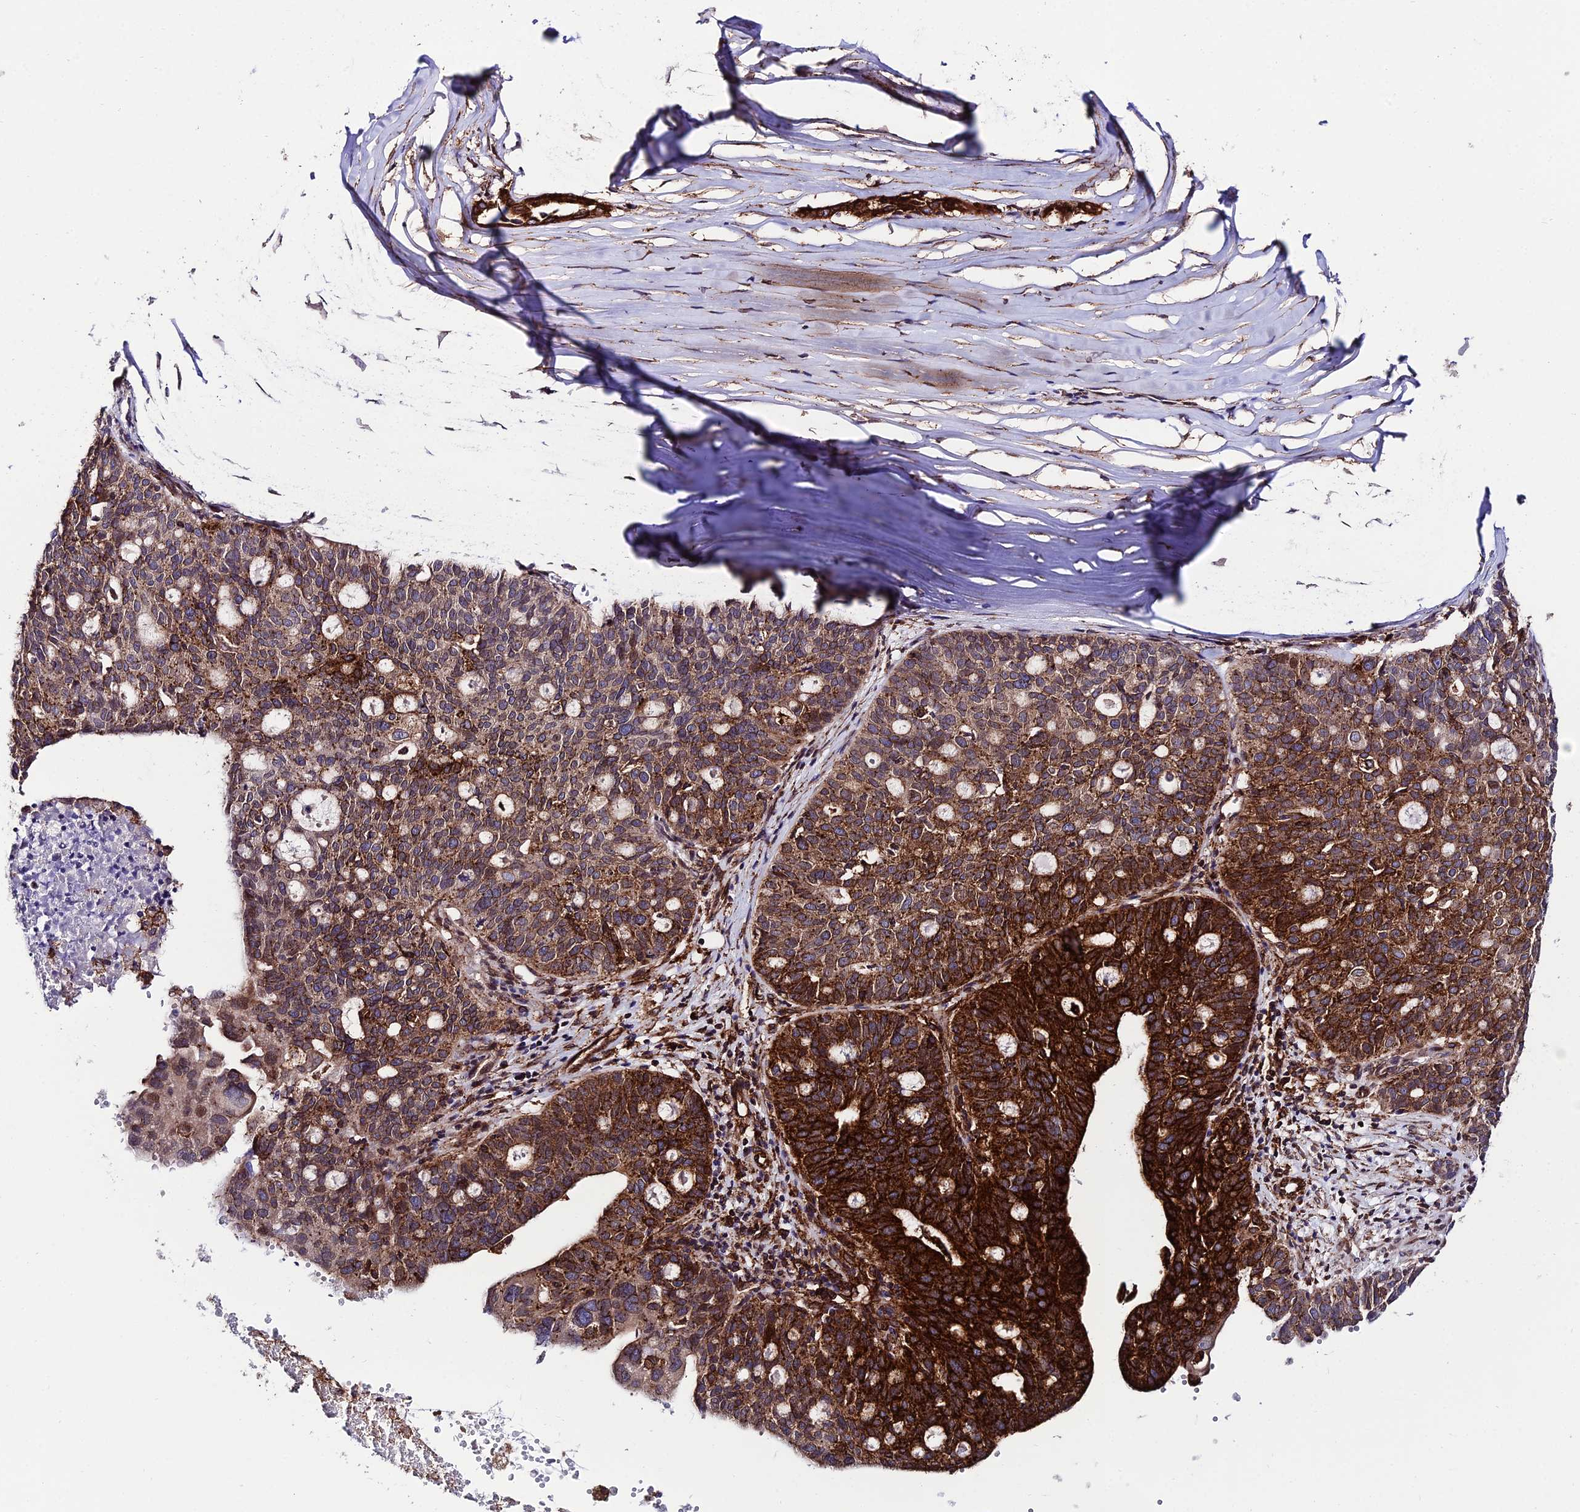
{"staining": {"intensity": "strong", "quantity": ">75%", "location": "cytoplasmic/membranous"}, "tissue": "ovarian cancer", "cell_type": "Tumor cells", "image_type": "cancer", "snomed": [{"axis": "morphology", "description": "Cystadenocarcinoma, serous, NOS"}, {"axis": "topography", "description": "Ovary"}], "caption": "IHC micrograph of neoplastic tissue: serous cystadenocarcinoma (ovarian) stained using IHC displays high levels of strong protein expression localized specifically in the cytoplasmic/membranous of tumor cells, appearing as a cytoplasmic/membranous brown color.", "gene": "DDX19A", "patient": {"sex": "female", "age": 59}}